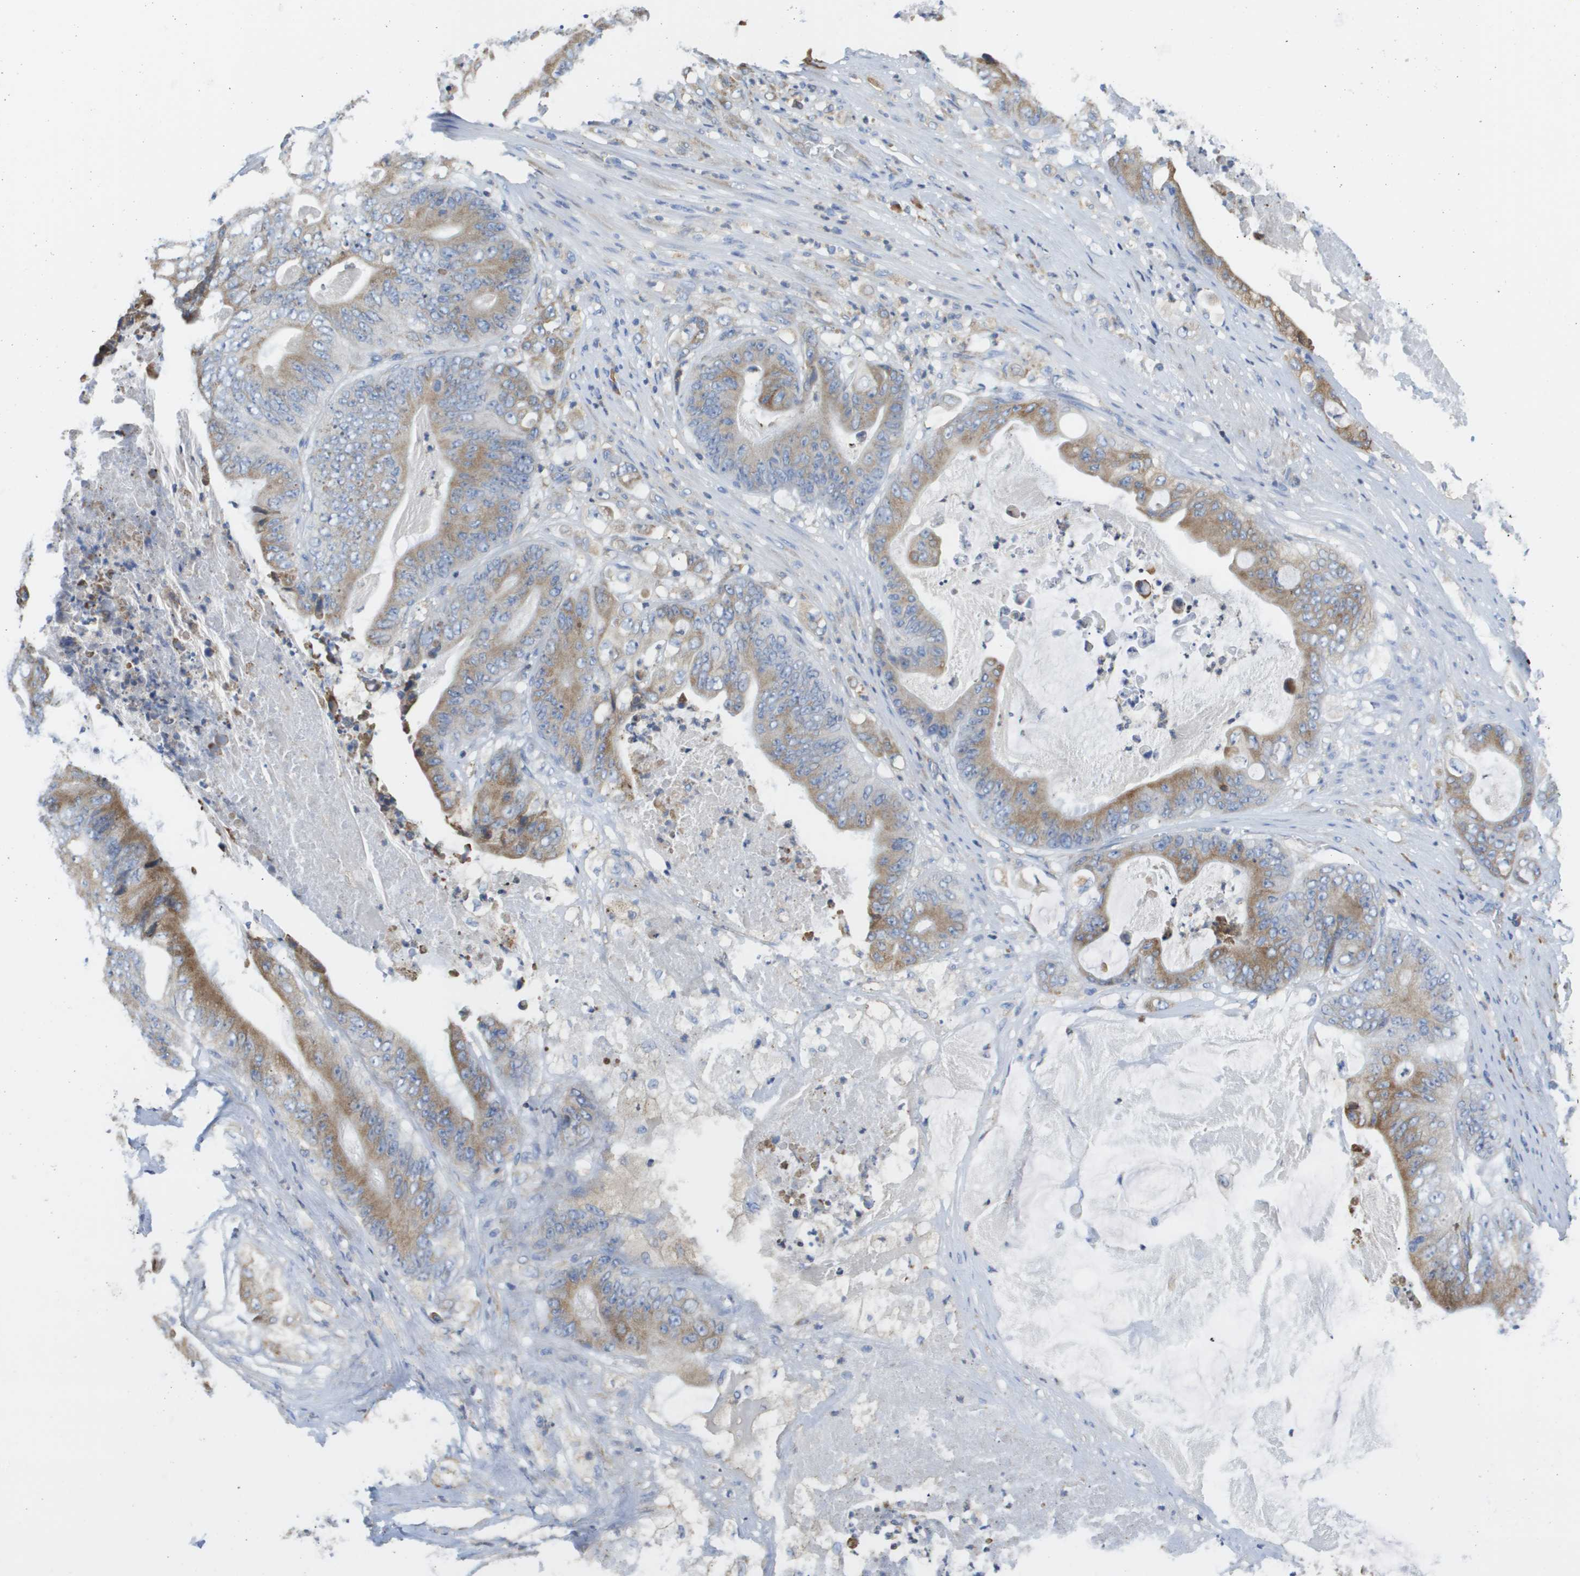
{"staining": {"intensity": "weak", "quantity": ">75%", "location": "cytoplasmic/membranous"}, "tissue": "stomach cancer", "cell_type": "Tumor cells", "image_type": "cancer", "snomed": [{"axis": "morphology", "description": "Adenocarcinoma, NOS"}, {"axis": "topography", "description": "Stomach"}], "caption": "Protein staining by IHC displays weak cytoplasmic/membranous expression in approximately >75% of tumor cells in adenocarcinoma (stomach).", "gene": "SDR42E1", "patient": {"sex": "female", "age": 73}}